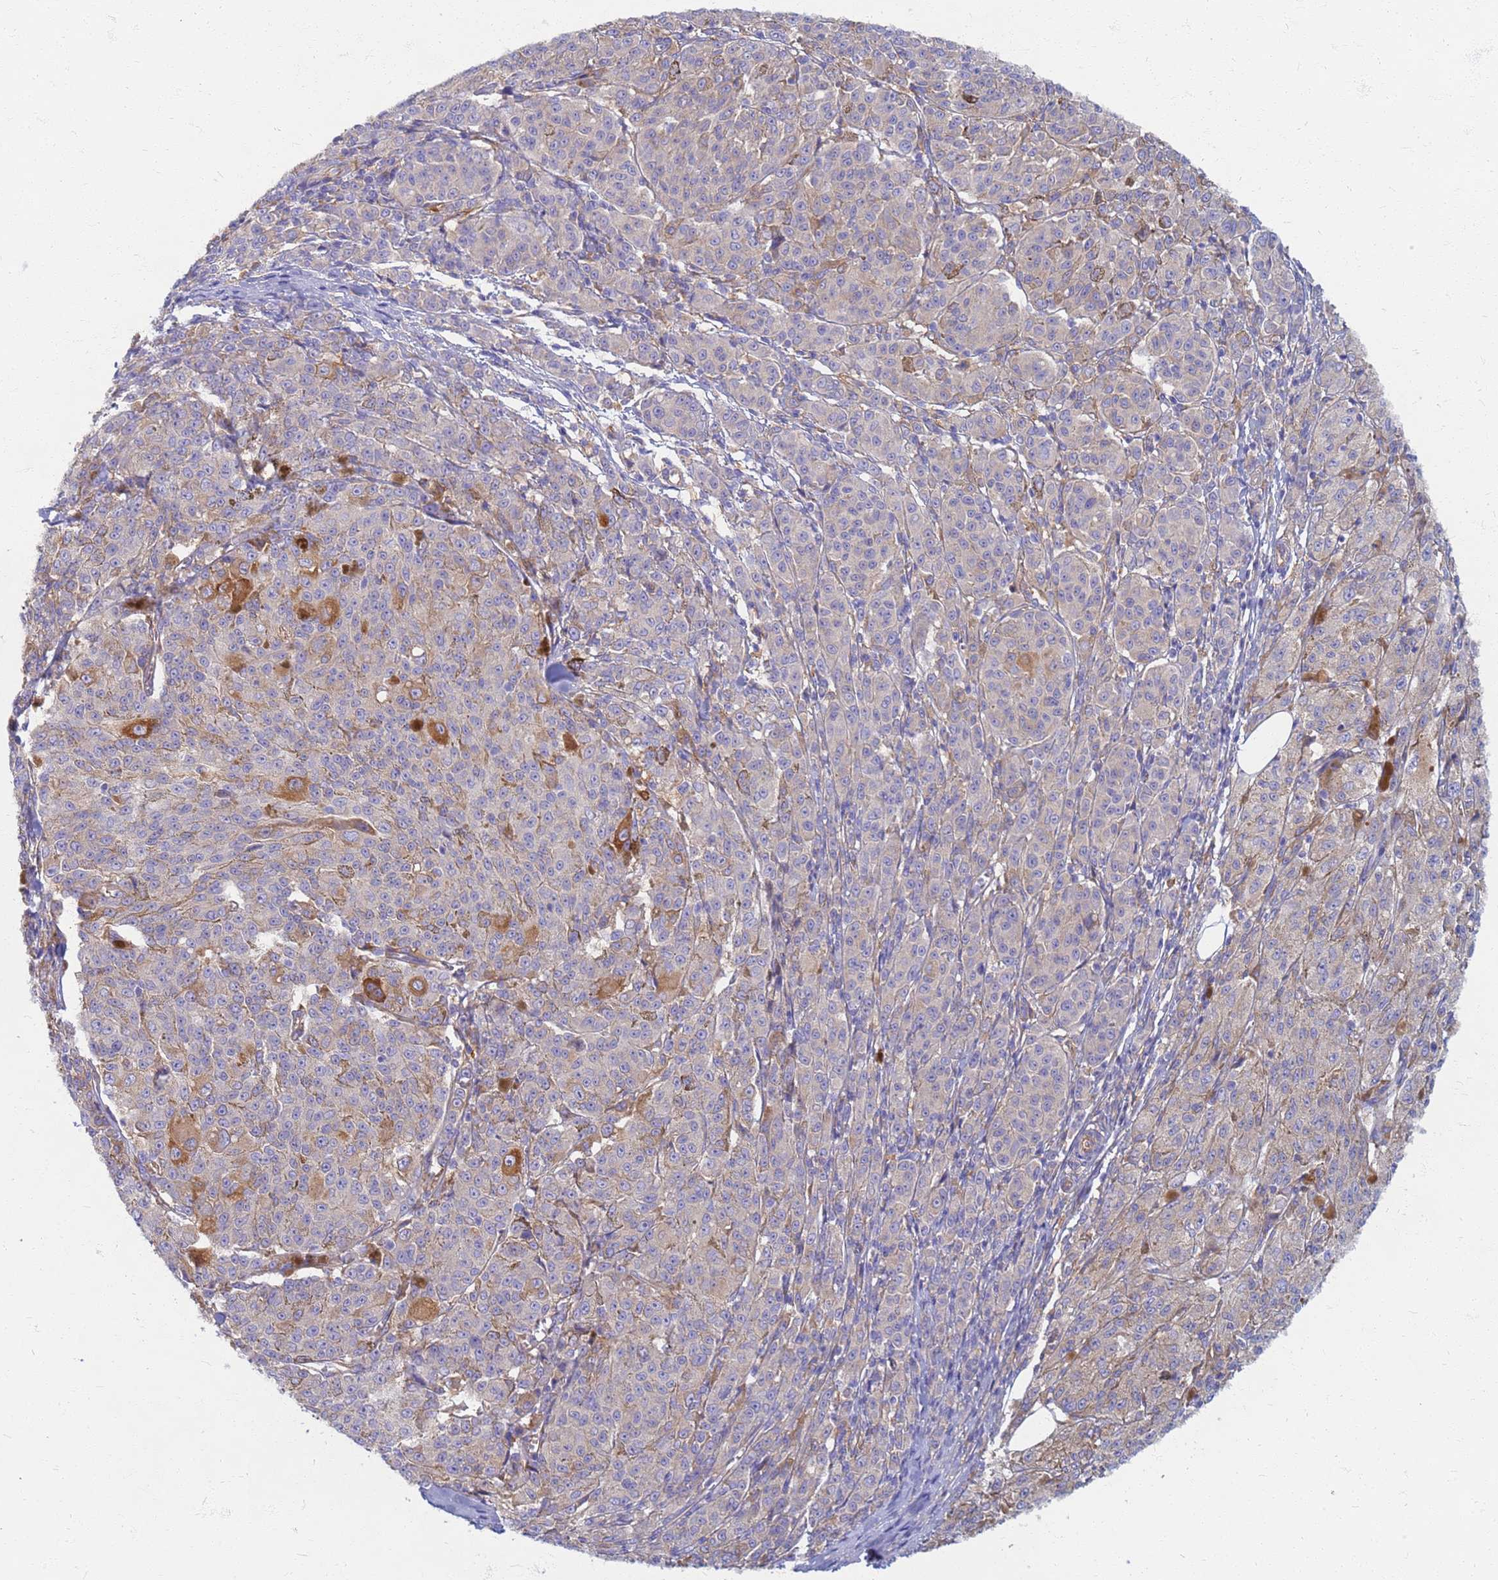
{"staining": {"intensity": "moderate", "quantity": "<25%", "location": "cytoplasmic/membranous"}, "tissue": "melanoma", "cell_type": "Tumor cells", "image_type": "cancer", "snomed": [{"axis": "morphology", "description": "Malignant melanoma, NOS"}, {"axis": "topography", "description": "Skin"}], "caption": "This is a photomicrograph of immunohistochemistry staining of melanoma, which shows moderate positivity in the cytoplasmic/membranous of tumor cells.", "gene": "EEA1", "patient": {"sex": "female", "age": 52}}